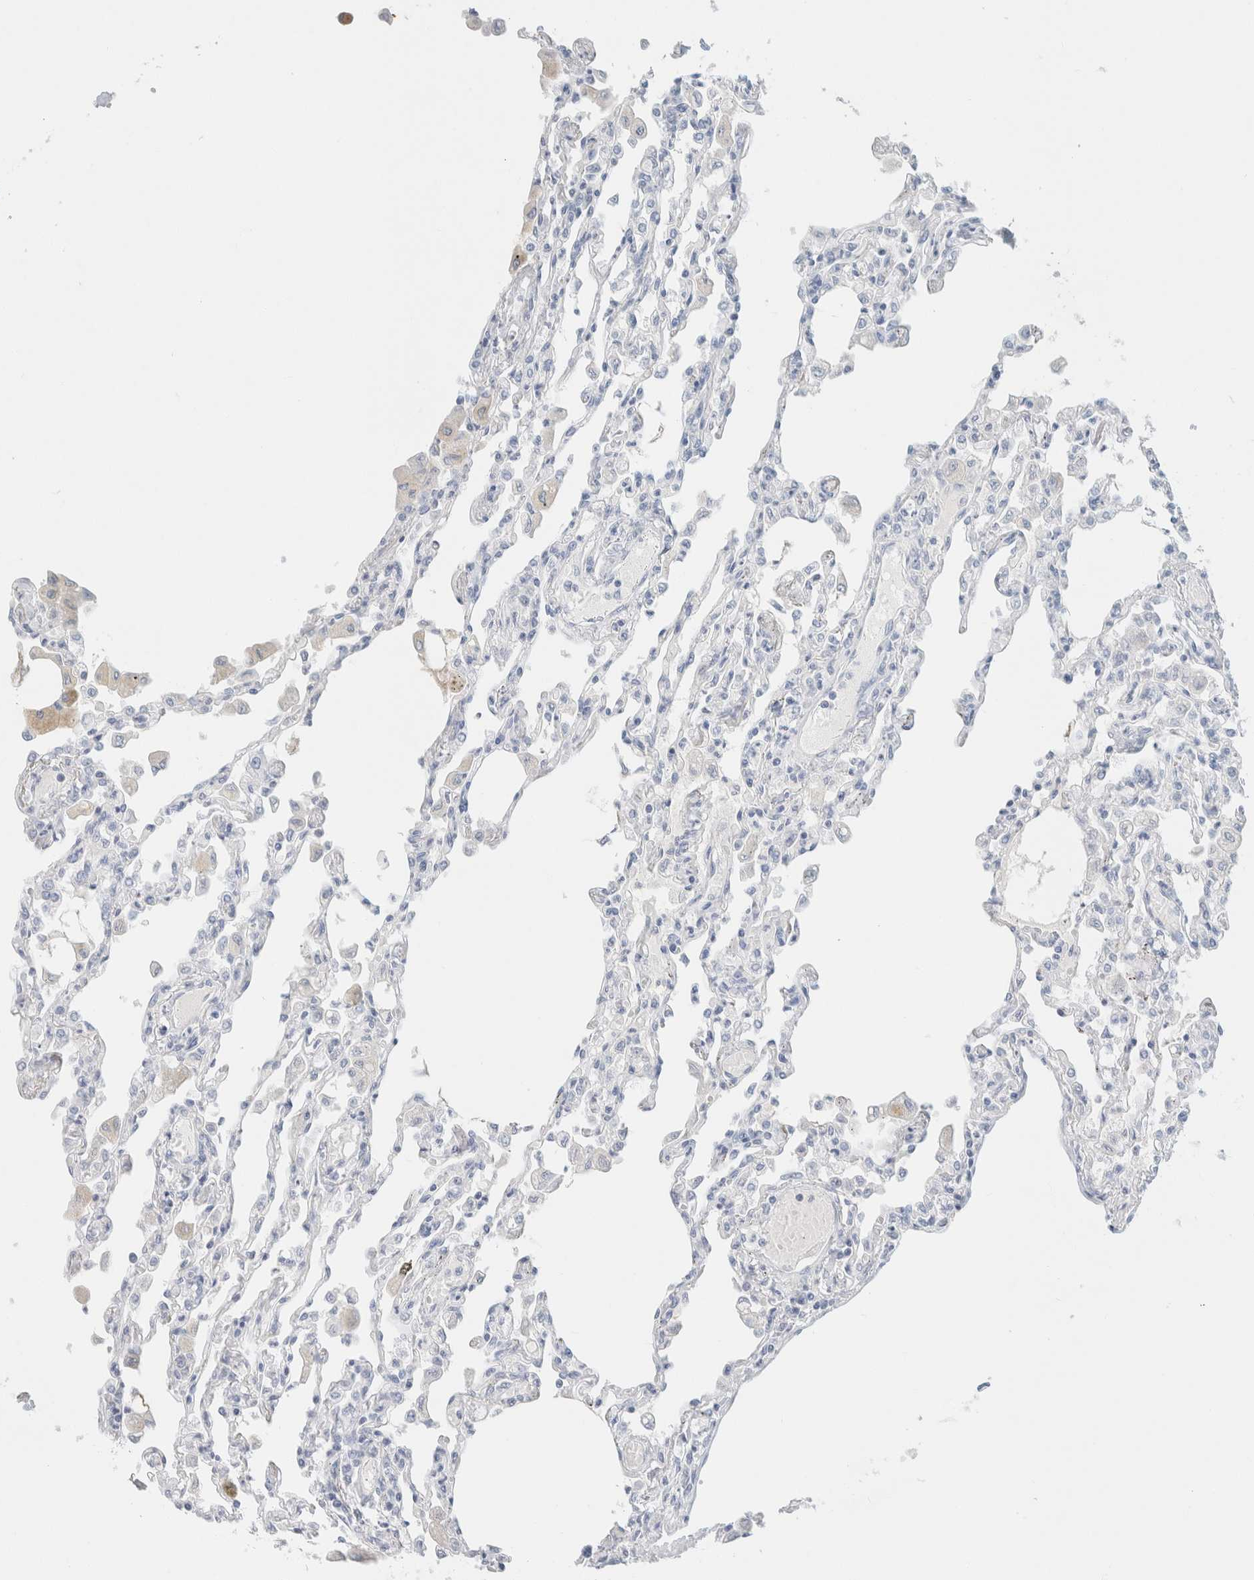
{"staining": {"intensity": "negative", "quantity": "none", "location": "none"}, "tissue": "lung", "cell_type": "Alveolar cells", "image_type": "normal", "snomed": [{"axis": "morphology", "description": "Normal tissue, NOS"}, {"axis": "topography", "description": "Bronchus"}, {"axis": "topography", "description": "Lung"}], "caption": "Alveolar cells are negative for brown protein staining in normal lung. (DAB immunohistochemistry, high magnification).", "gene": "CPQ", "patient": {"sex": "female", "age": 49}}